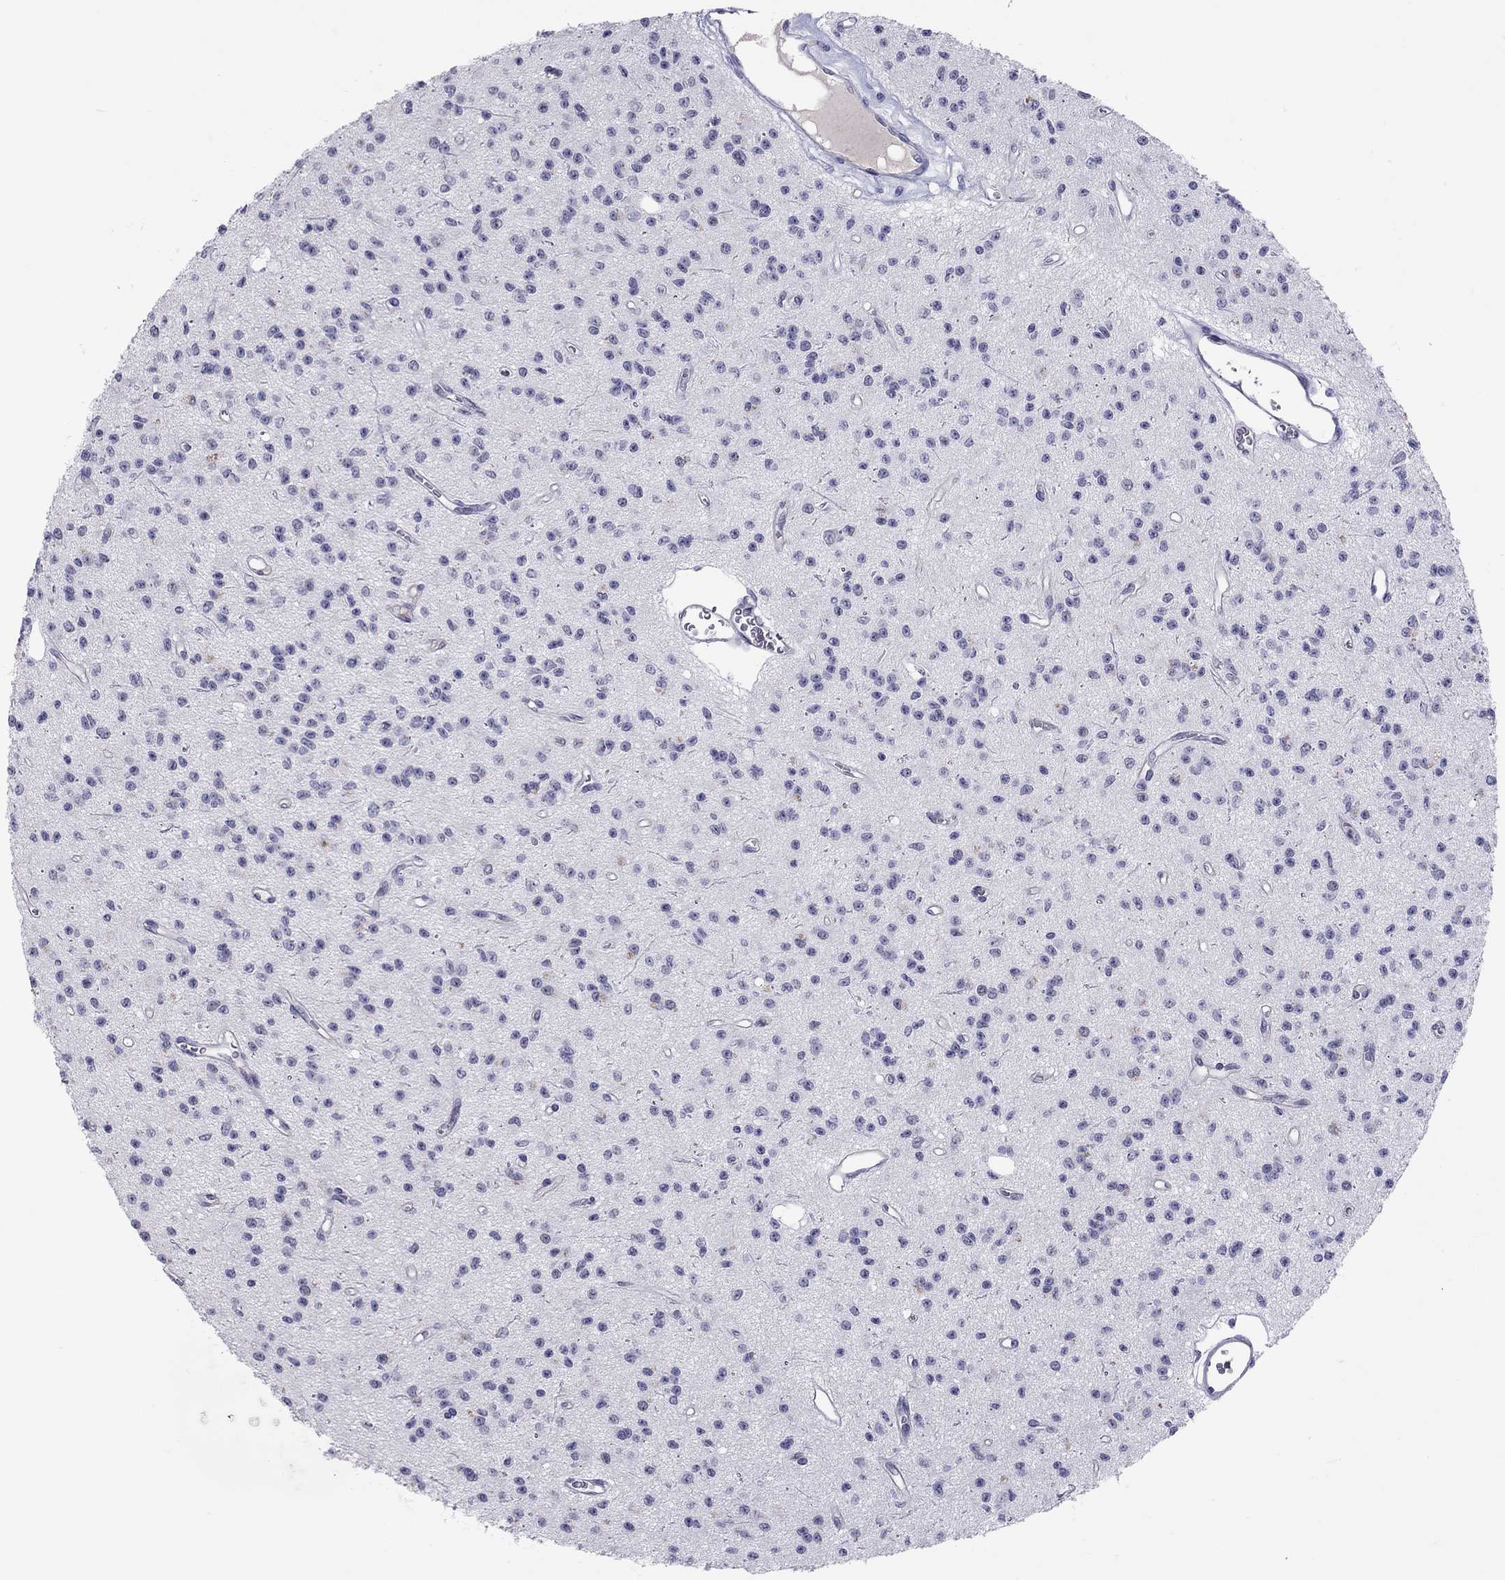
{"staining": {"intensity": "negative", "quantity": "none", "location": "none"}, "tissue": "glioma", "cell_type": "Tumor cells", "image_type": "cancer", "snomed": [{"axis": "morphology", "description": "Glioma, malignant, Low grade"}, {"axis": "topography", "description": "Brain"}], "caption": "This photomicrograph is of malignant glioma (low-grade) stained with IHC to label a protein in brown with the nuclei are counter-stained blue. There is no expression in tumor cells.", "gene": "JHY", "patient": {"sex": "female", "age": 45}}